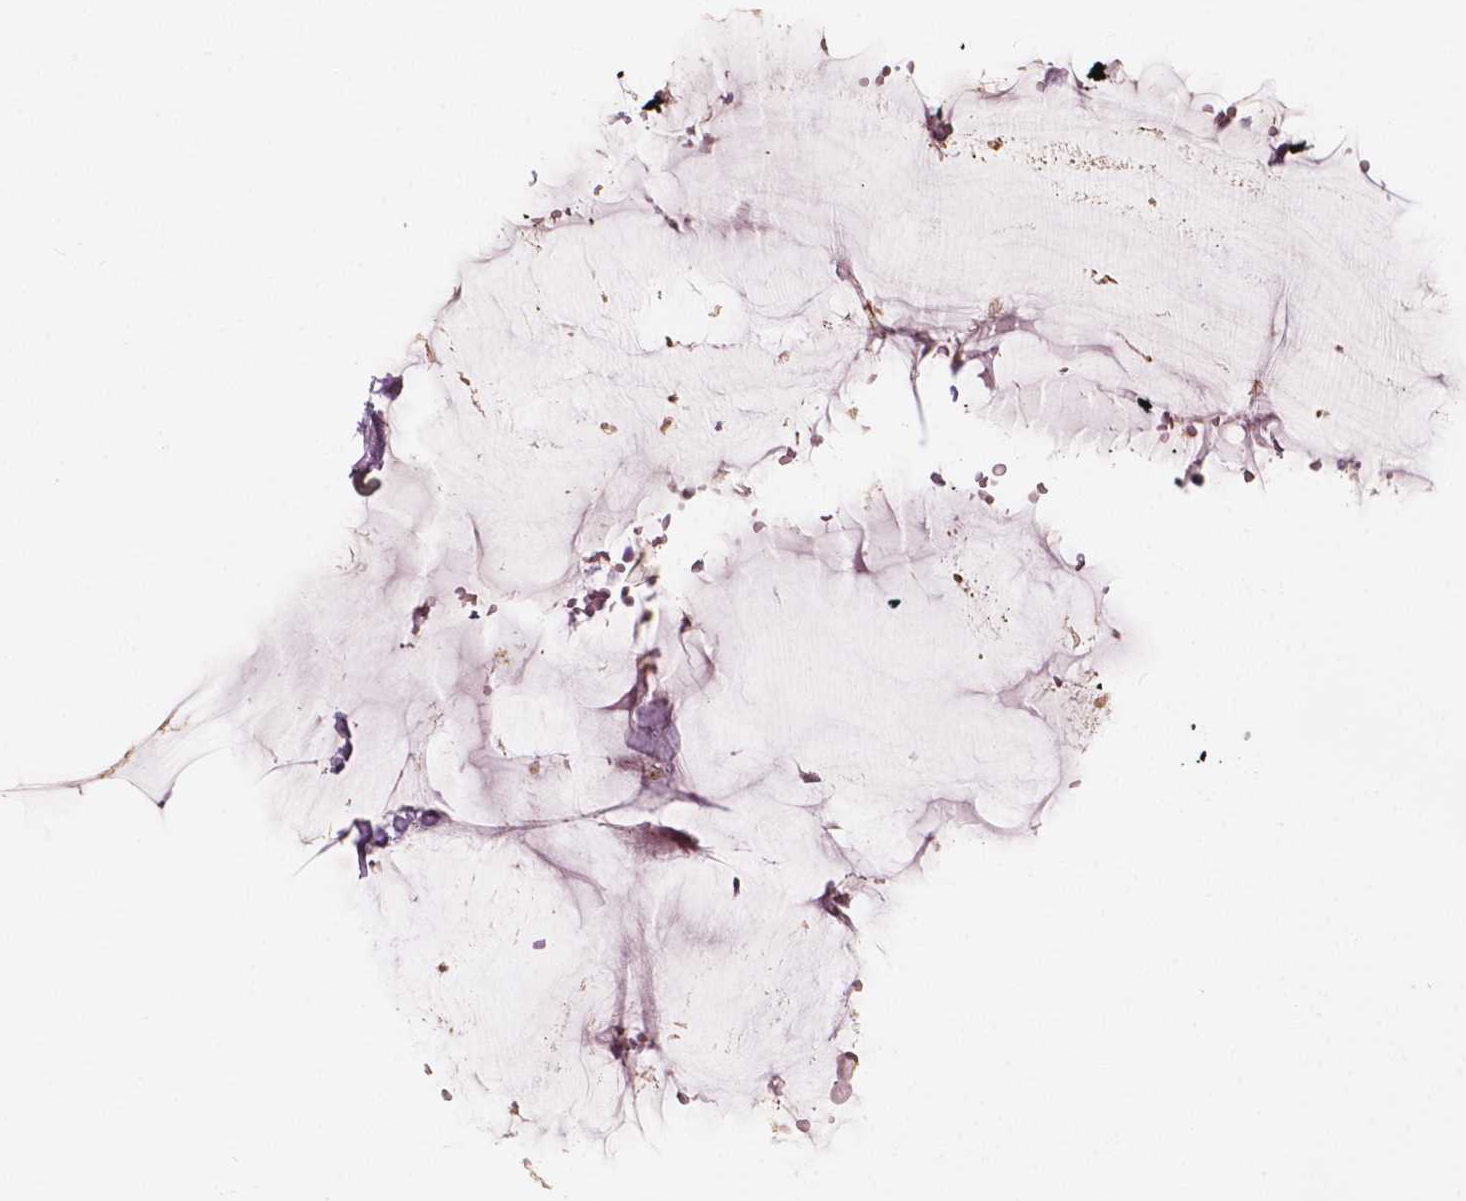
{"staining": {"intensity": "negative", "quantity": "none", "location": "none"}, "tissue": "gallbladder", "cell_type": "Glandular cells", "image_type": "normal", "snomed": [{"axis": "morphology", "description": "Normal tissue, NOS"}, {"axis": "topography", "description": "Gallbladder"}], "caption": "DAB immunohistochemical staining of unremarkable gallbladder demonstrates no significant staining in glandular cells. (DAB (3,3'-diaminobenzidine) immunohistochemistry, high magnification).", "gene": "APOA4", "patient": {"sex": "female", "age": 63}}